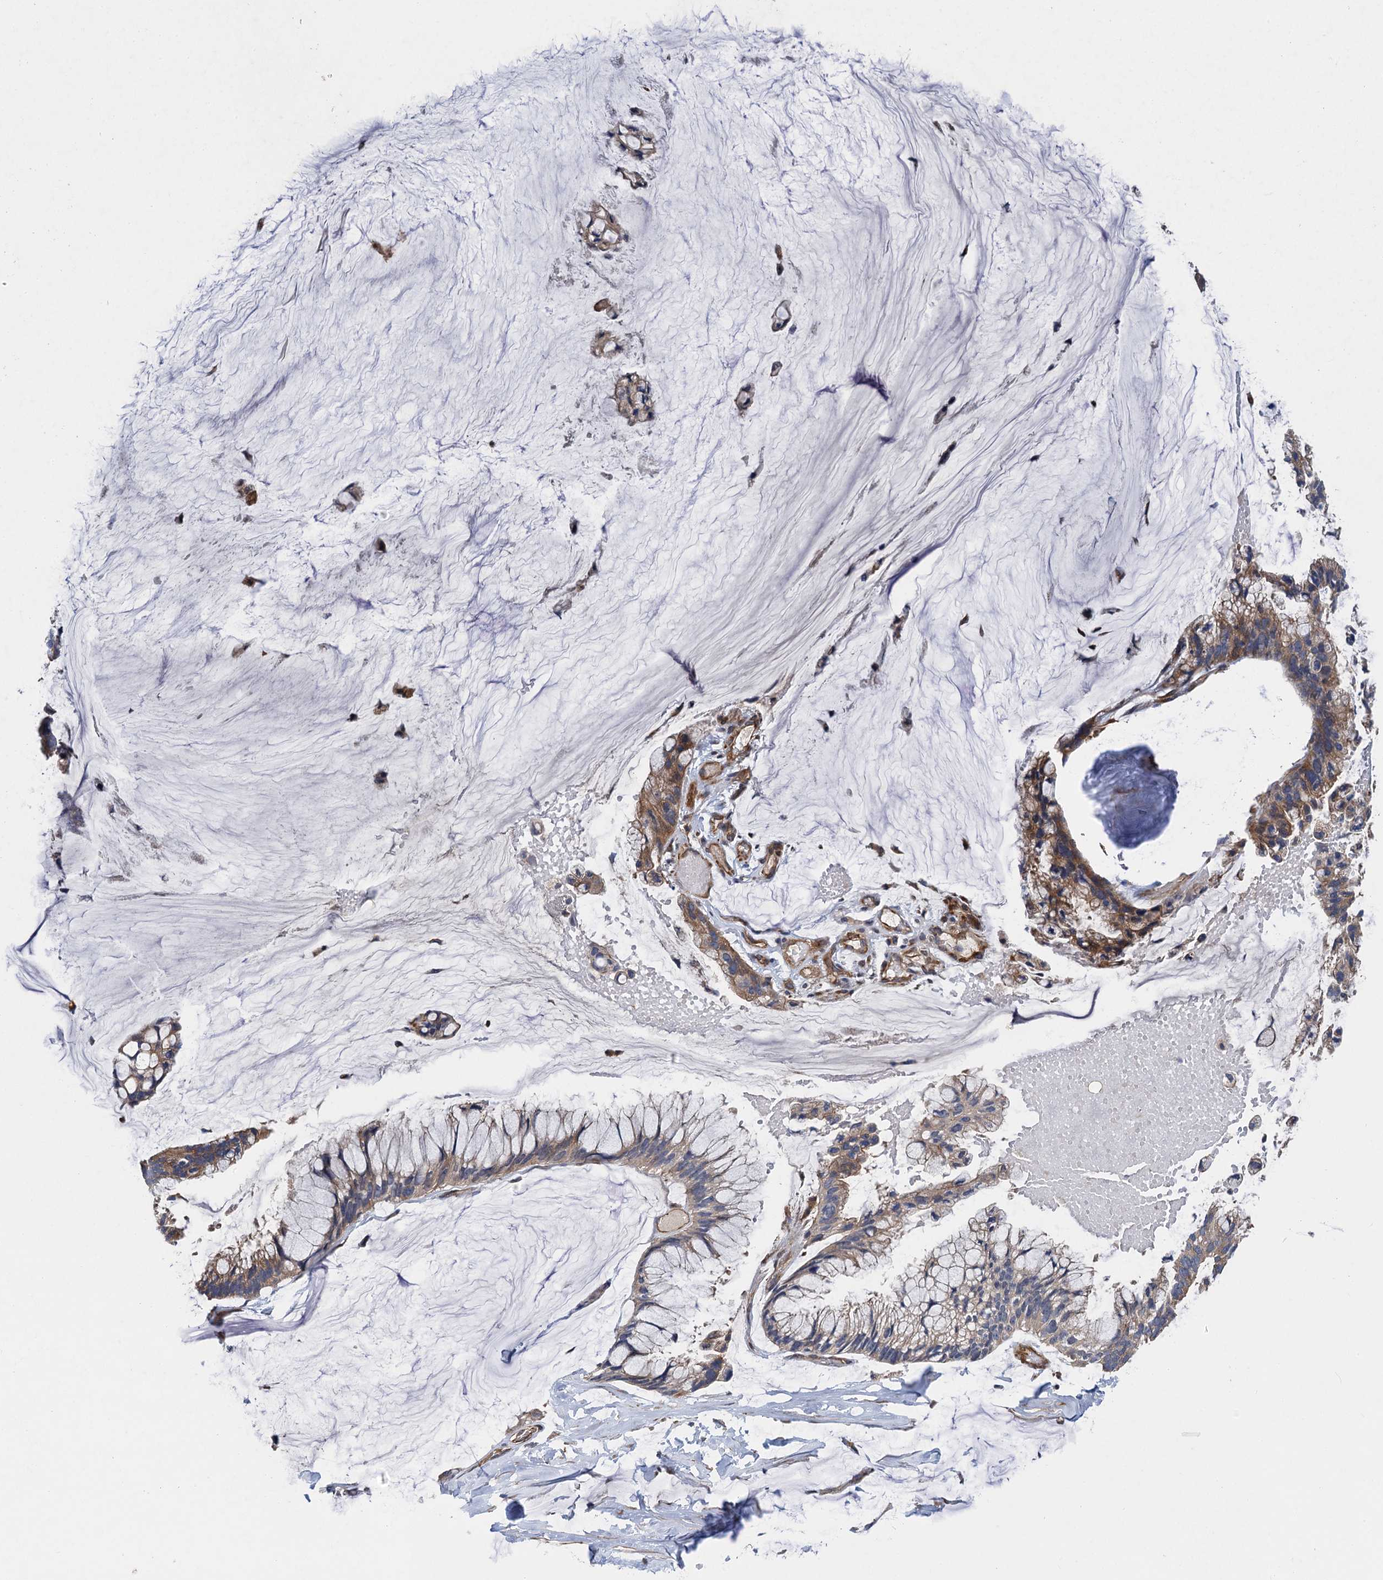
{"staining": {"intensity": "moderate", "quantity": ">75%", "location": "cytoplasmic/membranous"}, "tissue": "ovarian cancer", "cell_type": "Tumor cells", "image_type": "cancer", "snomed": [{"axis": "morphology", "description": "Cystadenocarcinoma, mucinous, NOS"}, {"axis": "topography", "description": "Ovary"}], "caption": "IHC micrograph of human ovarian cancer stained for a protein (brown), which shows medium levels of moderate cytoplasmic/membranous staining in approximately >75% of tumor cells.", "gene": "PJA2", "patient": {"sex": "female", "age": 39}}